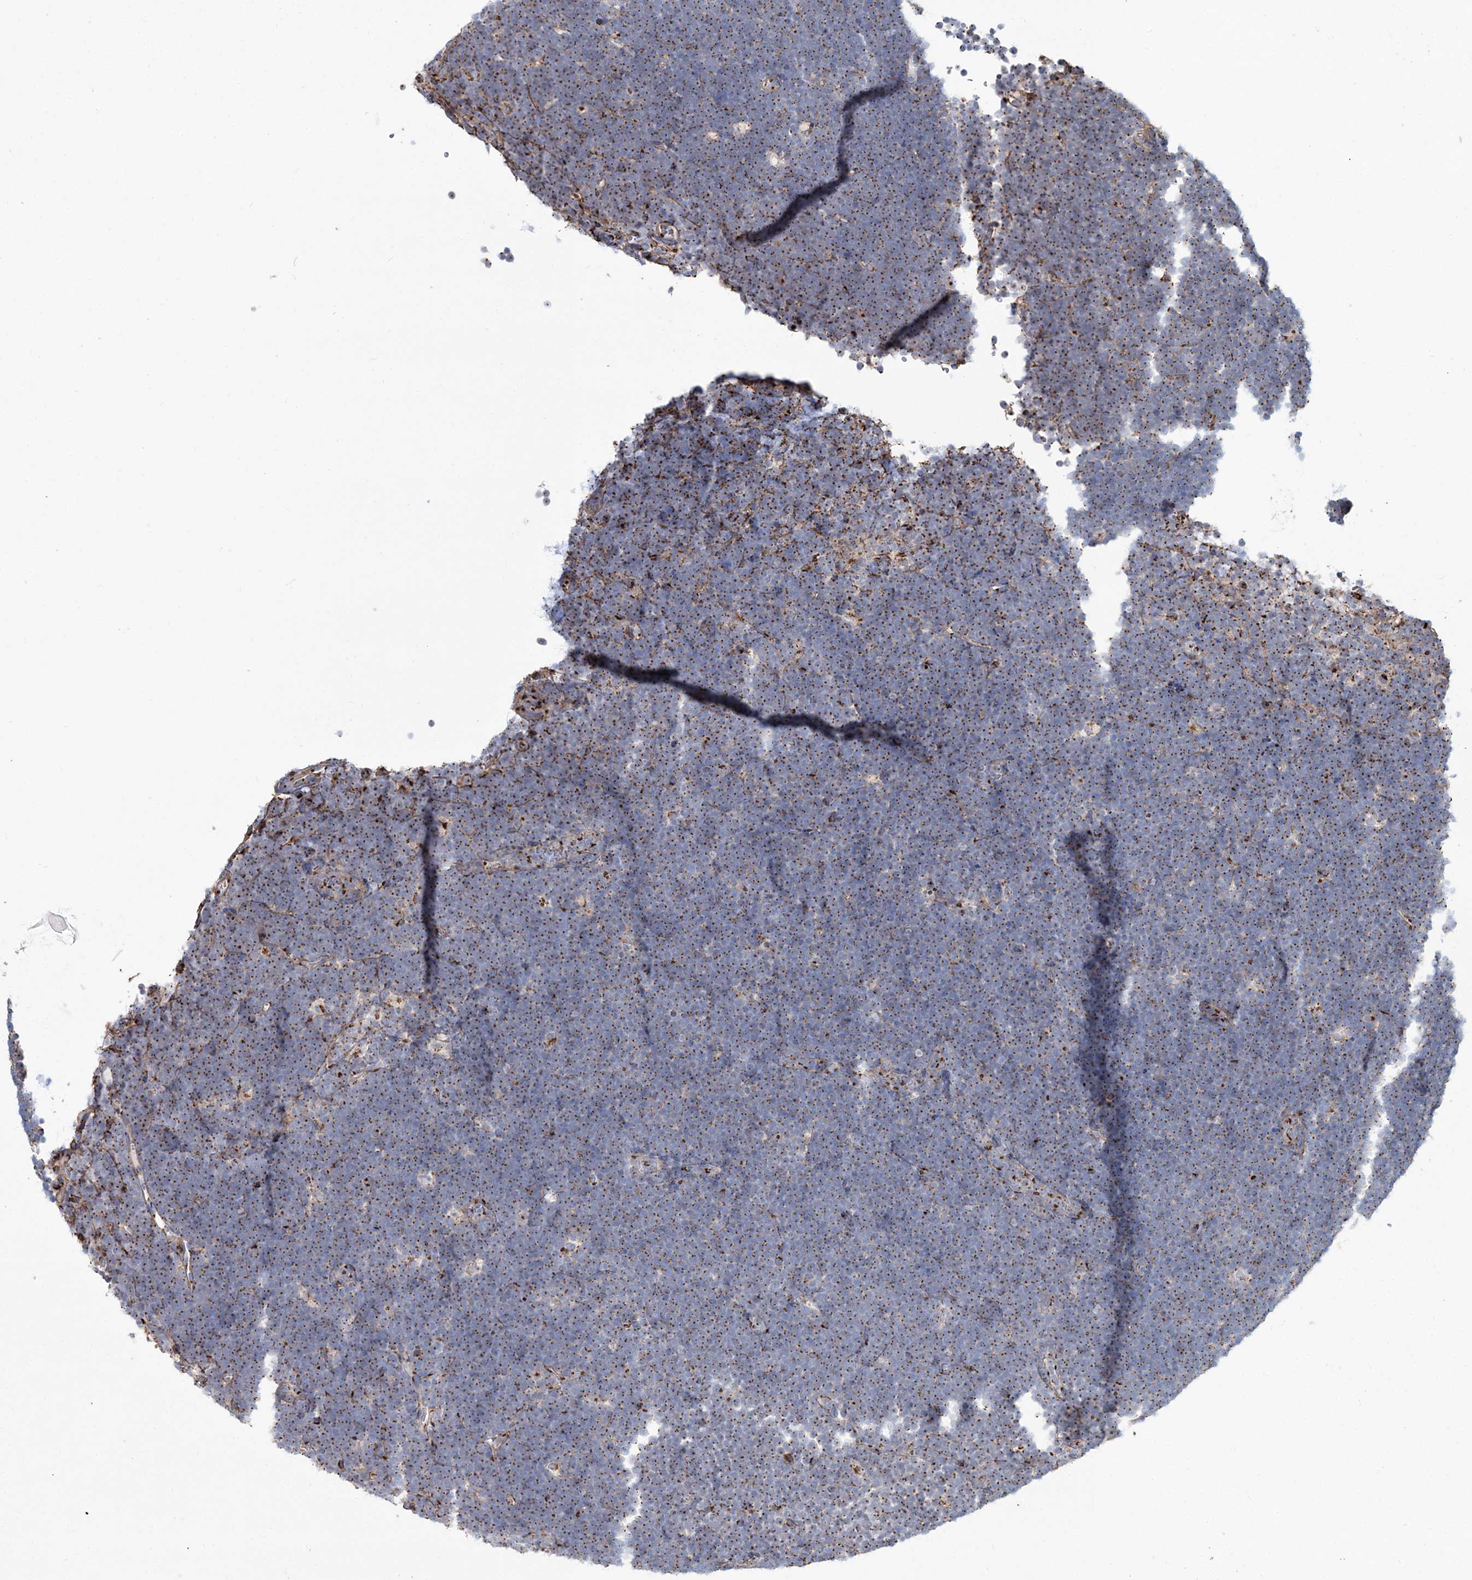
{"staining": {"intensity": "moderate", "quantity": ">75%", "location": "cytoplasmic/membranous"}, "tissue": "lymphoma", "cell_type": "Tumor cells", "image_type": "cancer", "snomed": [{"axis": "morphology", "description": "Malignant lymphoma, non-Hodgkin's type, High grade"}, {"axis": "topography", "description": "Lymph node"}], "caption": "The immunohistochemical stain shows moderate cytoplasmic/membranous positivity in tumor cells of high-grade malignant lymphoma, non-Hodgkin's type tissue.", "gene": "MAN1A2", "patient": {"sex": "male", "age": 13}}